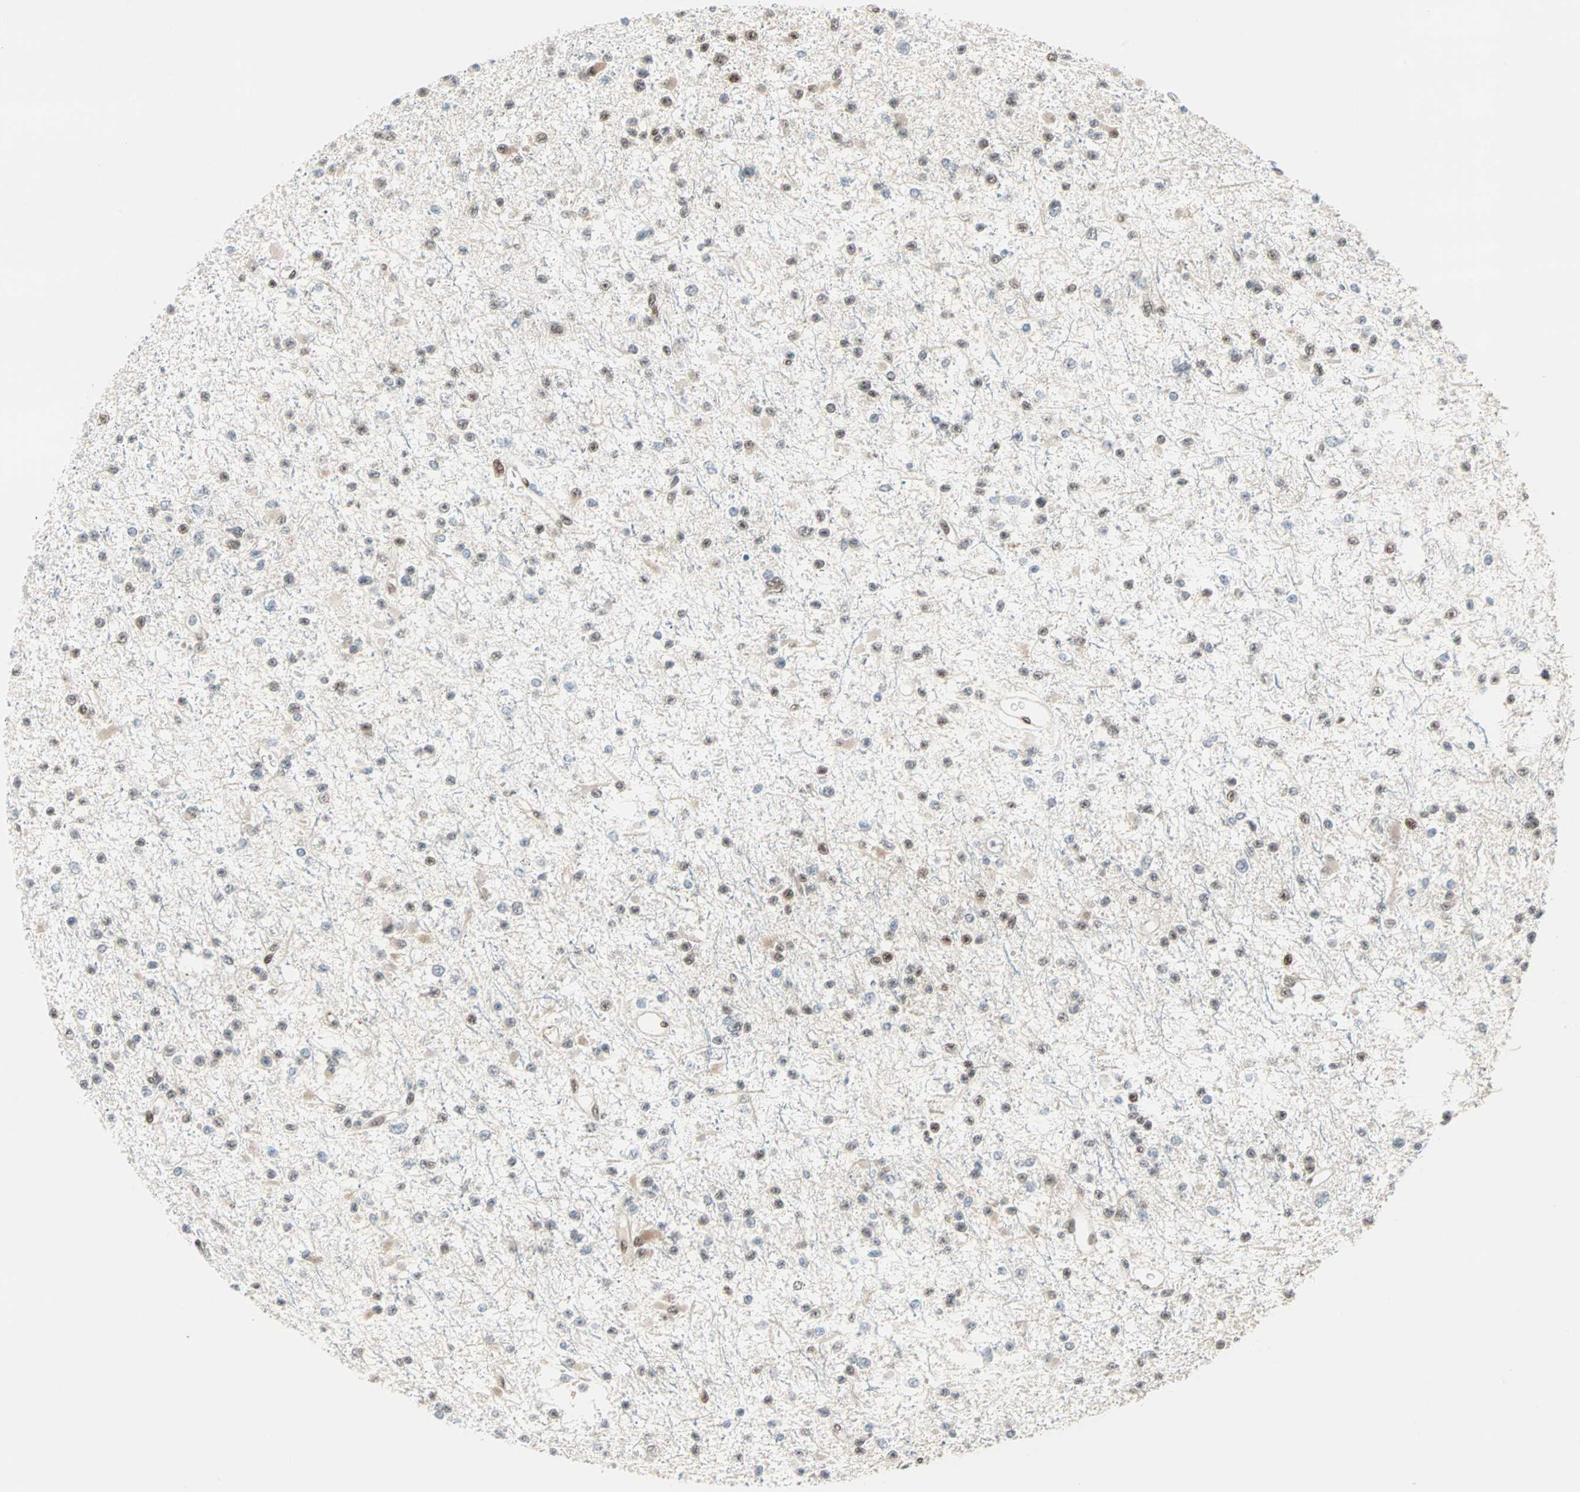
{"staining": {"intensity": "moderate", "quantity": "25%-75%", "location": "cytoplasmic/membranous,nuclear"}, "tissue": "glioma", "cell_type": "Tumor cells", "image_type": "cancer", "snomed": [{"axis": "morphology", "description": "Glioma, malignant, Low grade"}, {"axis": "topography", "description": "Brain"}], "caption": "The micrograph displays a brown stain indicating the presence of a protein in the cytoplasmic/membranous and nuclear of tumor cells in glioma.", "gene": "WWTR1", "patient": {"sex": "female", "age": 22}}